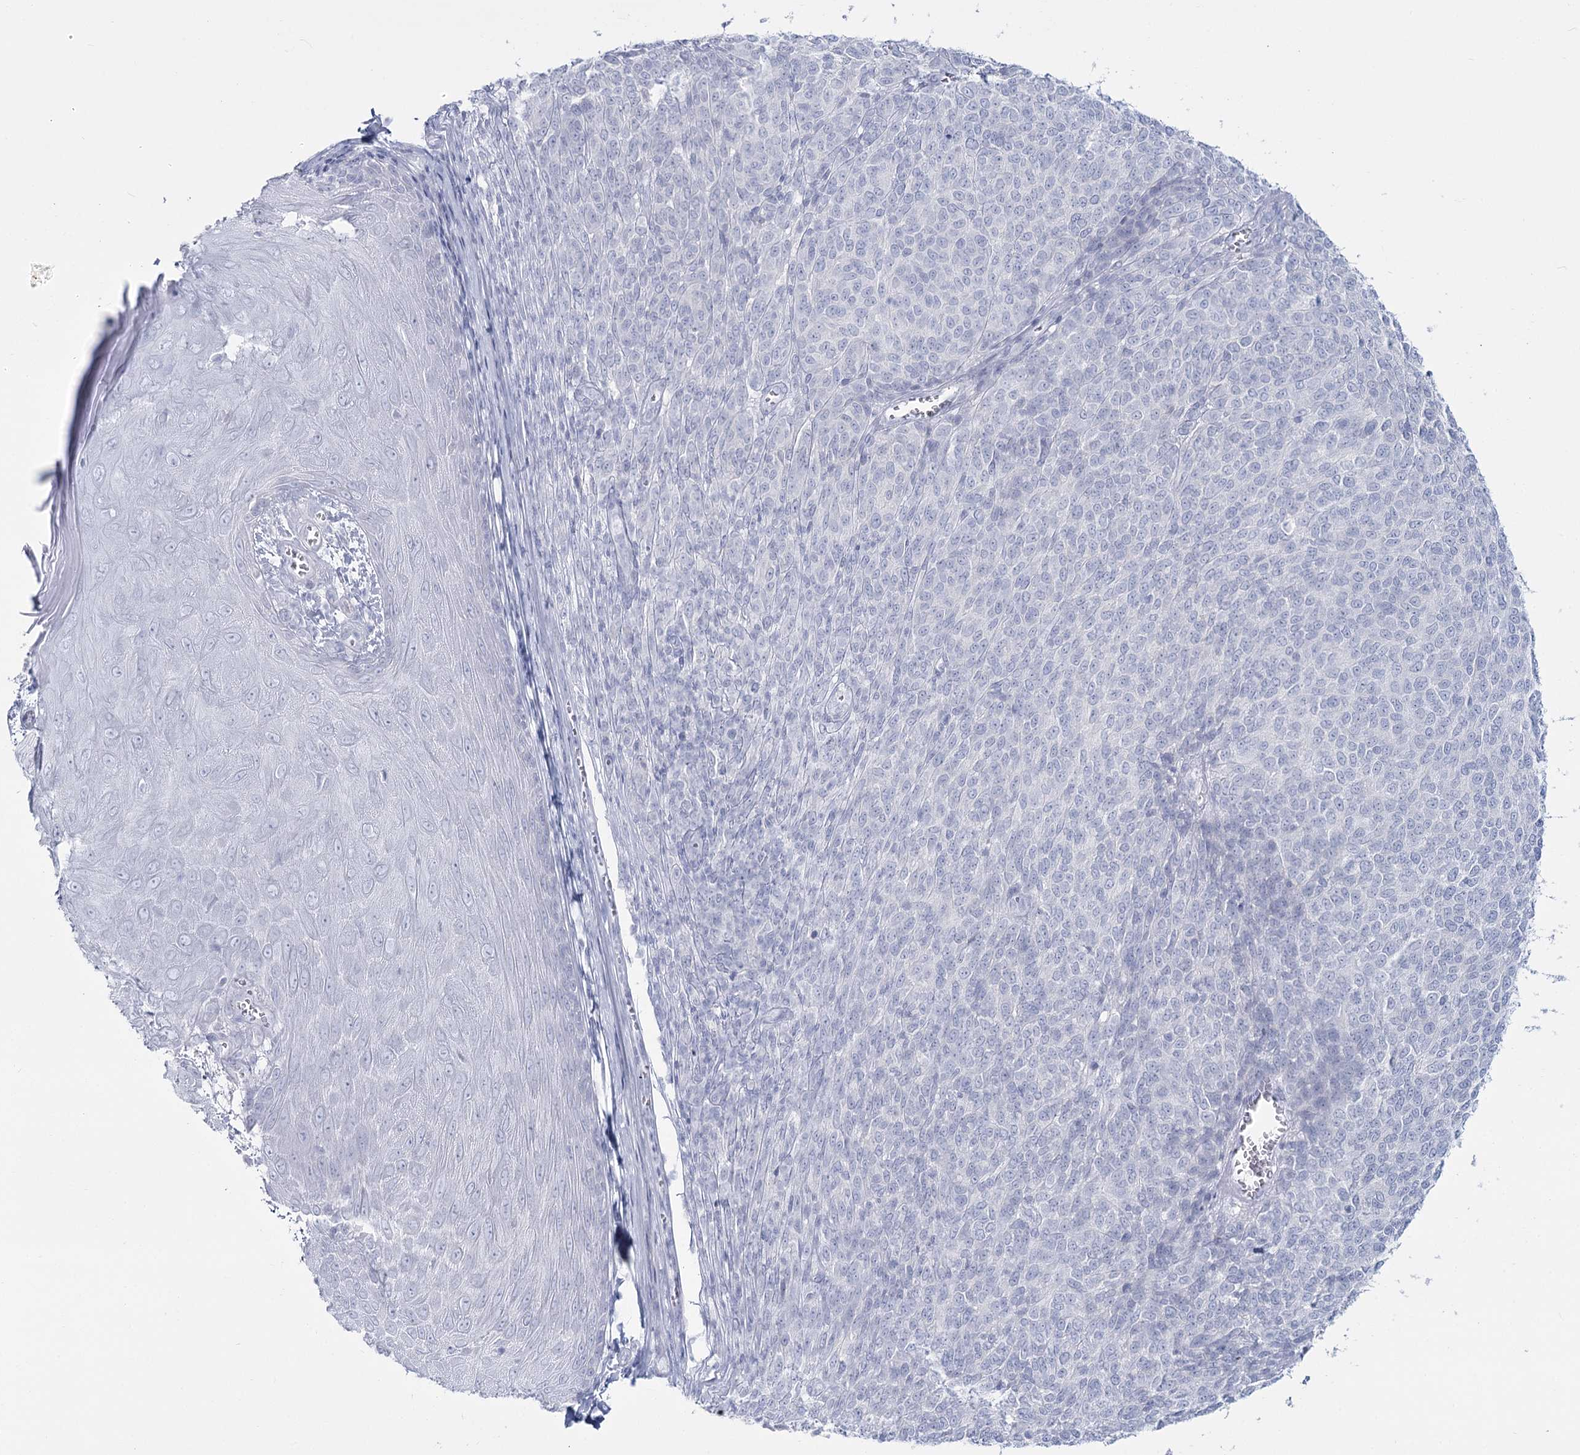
{"staining": {"intensity": "negative", "quantity": "none", "location": "none"}, "tissue": "melanoma", "cell_type": "Tumor cells", "image_type": "cancer", "snomed": [{"axis": "morphology", "description": "Malignant melanoma, NOS"}, {"axis": "topography", "description": "Skin"}], "caption": "This is an immunohistochemistry (IHC) micrograph of human malignant melanoma. There is no staining in tumor cells.", "gene": "SLC6A19", "patient": {"sex": "male", "age": 49}}